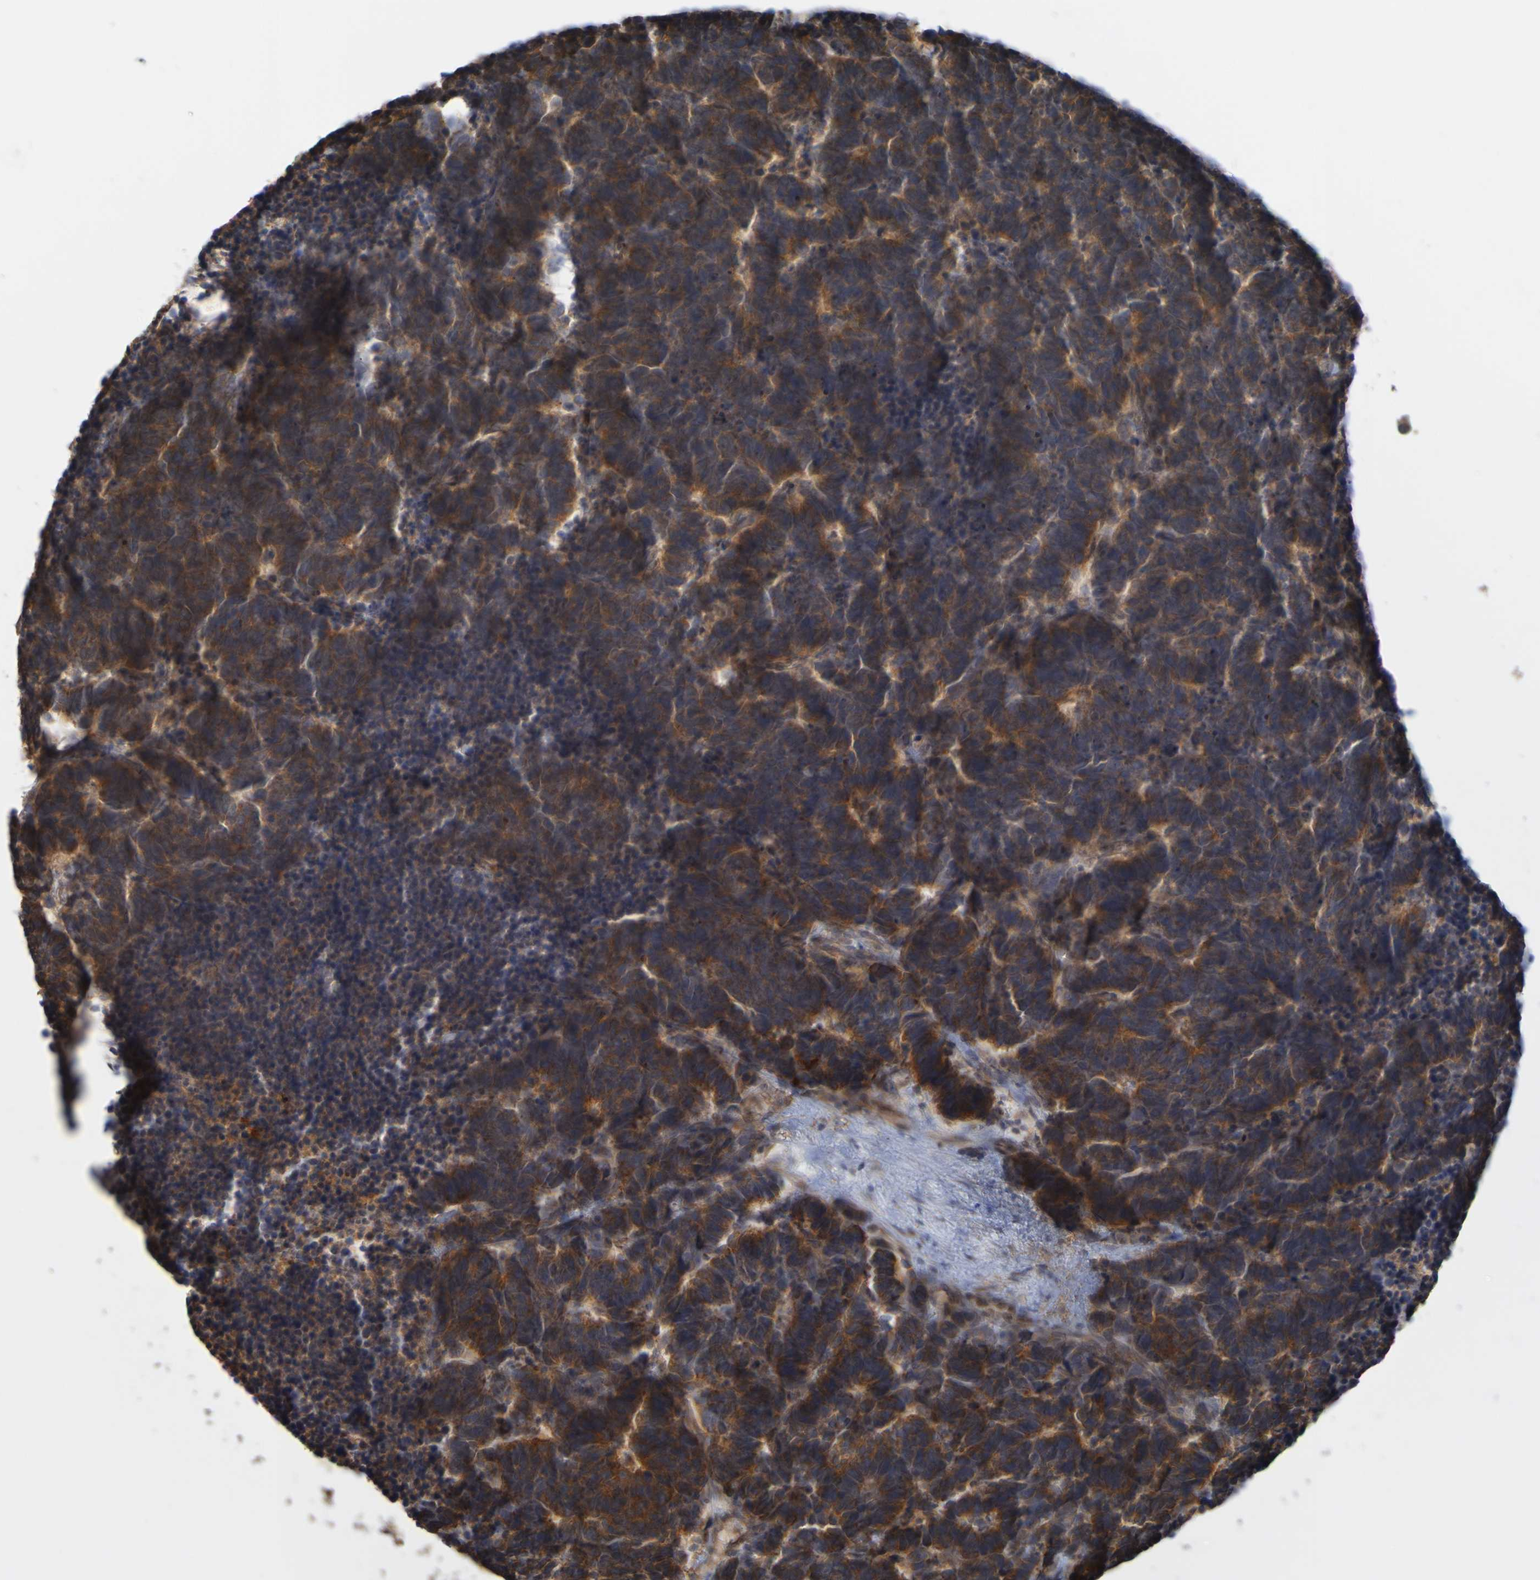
{"staining": {"intensity": "strong", "quantity": ">75%", "location": "cytoplasmic/membranous"}, "tissue": "carcinoid", "cell_type": "Tumor cells", "image_type": "cancer", "snomed": [{"axis": "morphology", "description": "Carcinoma, NOS"}, {"axis": "morphology", "description": "Carcinoid, malignant, NOS"}, {"axis": "topography", "description": "Urinary bladder"}], "caption": "A micrograph showing strong cytoplasmic/membranous staining in approximately >75% of tumor cells in carcinoid, as visualized by brown immunohistochemical staining.", "gene": "NAV2", "patient": {"sex": "male", "age": 57}}